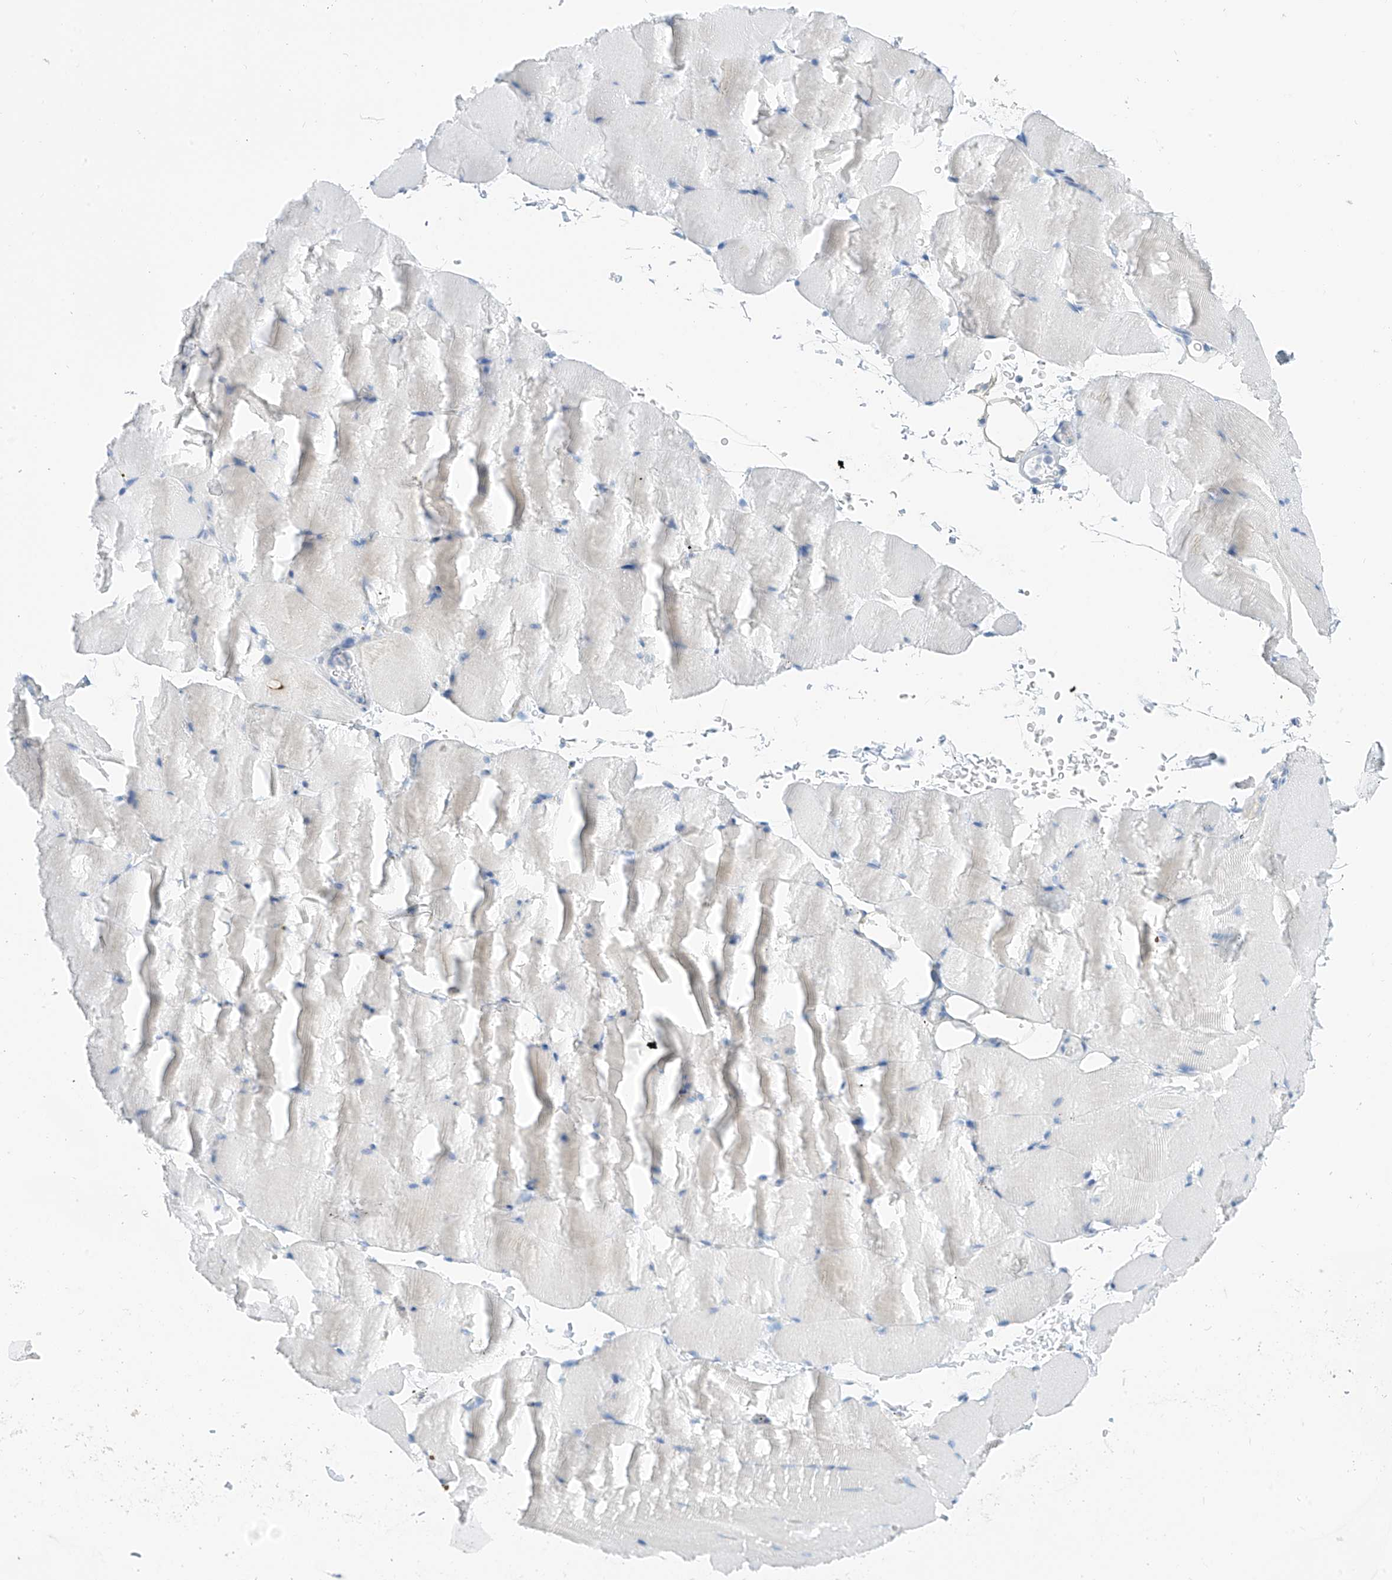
{"staining": {"intensity": "negative", "quantity": "none", "location": "none"}, "tissue": "skeletal muscle", "cell_type": "Myocytes", "image_type": "normal", "snomed": [{"axis": "morphology", "description": "Normal tissue, NOS"}, {"axis": "topography", "description": "Skeletal muscle"}, {"axis": "topography", "description": "Parathyroid gland"}], "caption": "This is a micrograph of IHC staining of normal skeletal muscle, which shows no expression in myocytes.", "gene": "PIK3C2B", "patient": {"sex": "female", "age": 37}}